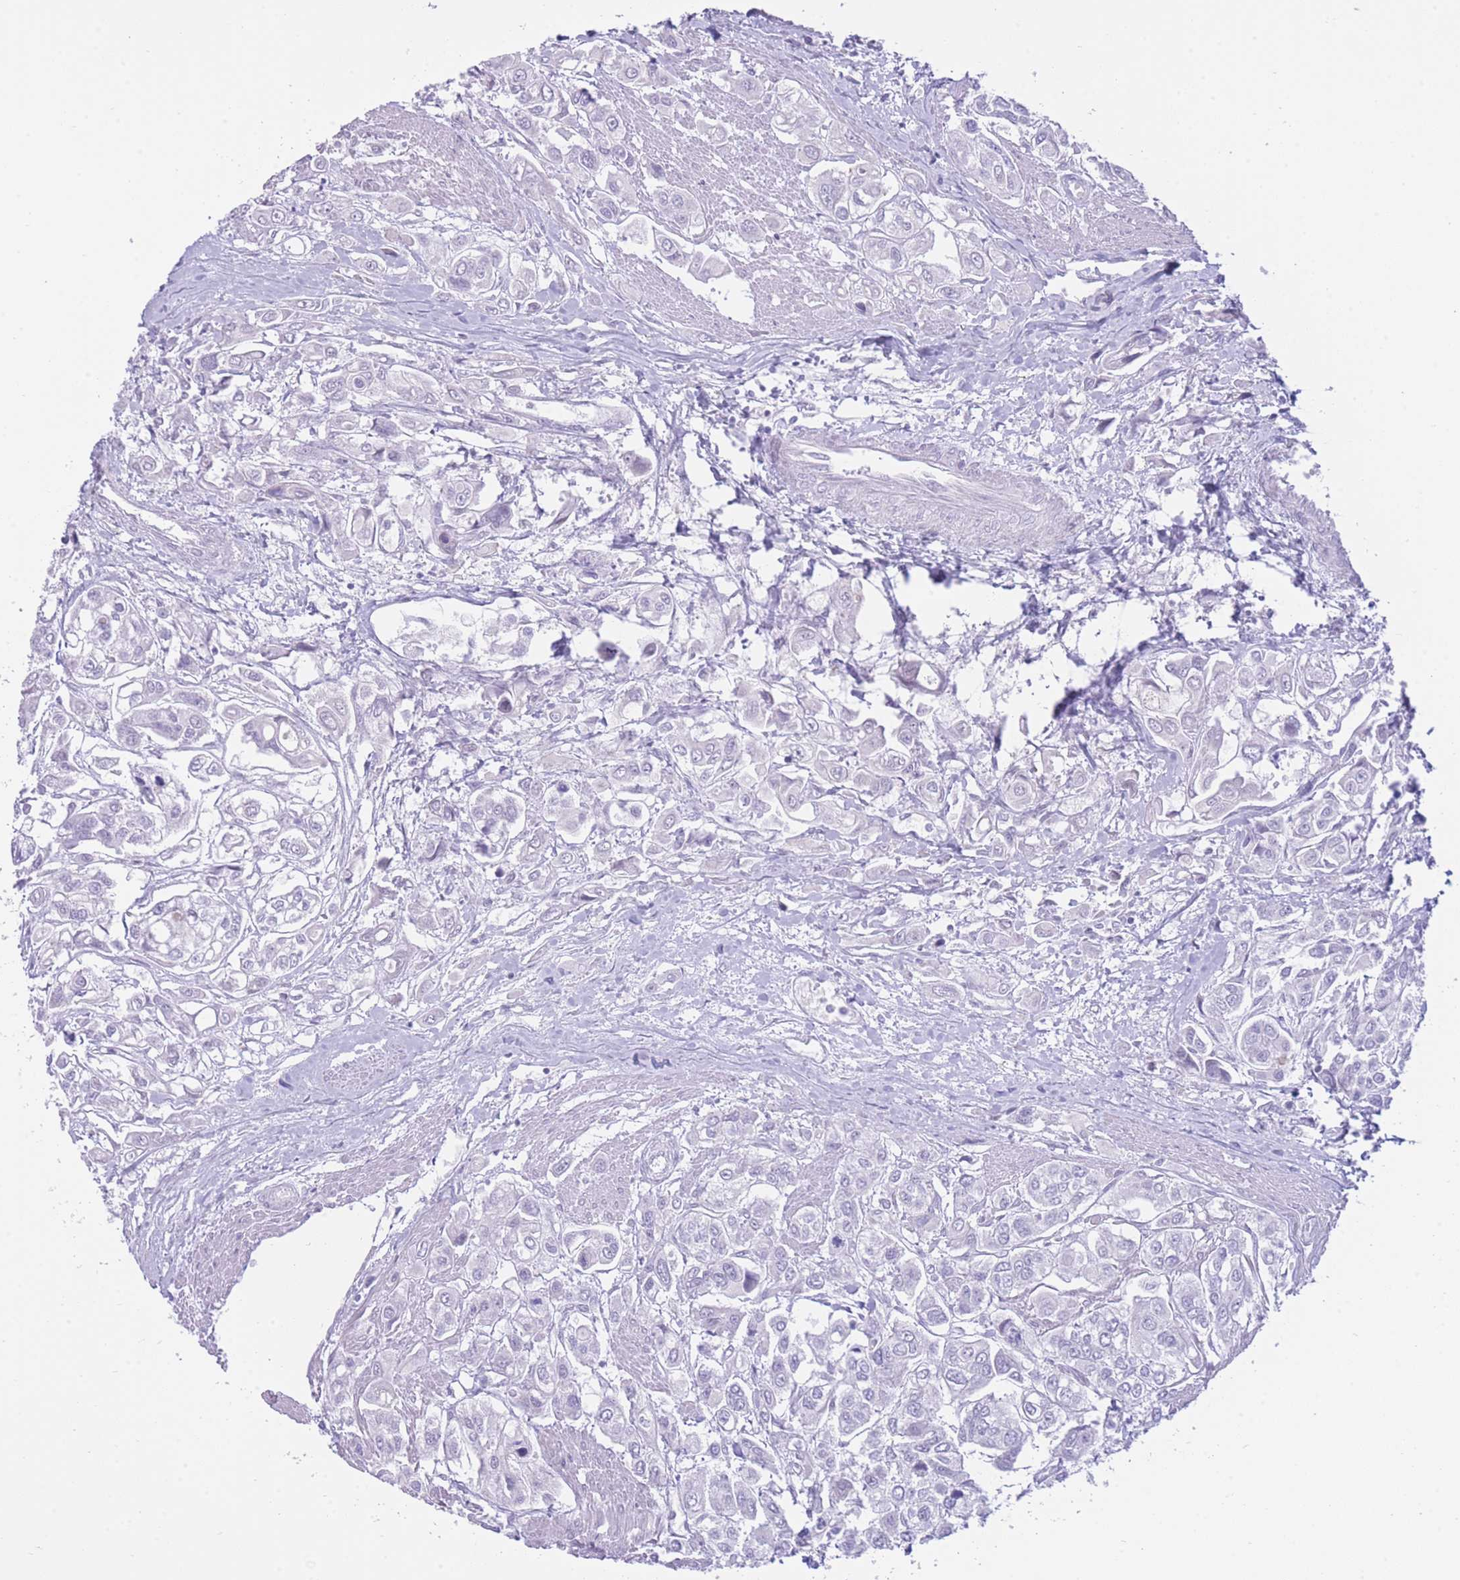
{"staining": {"intensity": "negative", "quantity": "none", "location": "none"}, "tissue": "urothelial cancer", "cell_type": "Tumor cells", "image_type": "cancer", "snomed": [{"axis": "morphology", "description": "Urothelial carcinoma, High grade"}, {"axis": "topography", "description": "Urinary bladder"}], "caption": "This is an immunohistochemistry micrograph of urothelial cancer. There is no positivity in tumor cells.", "gene": "ZNF212", "patient": {"sex": "male", "age": 67}}